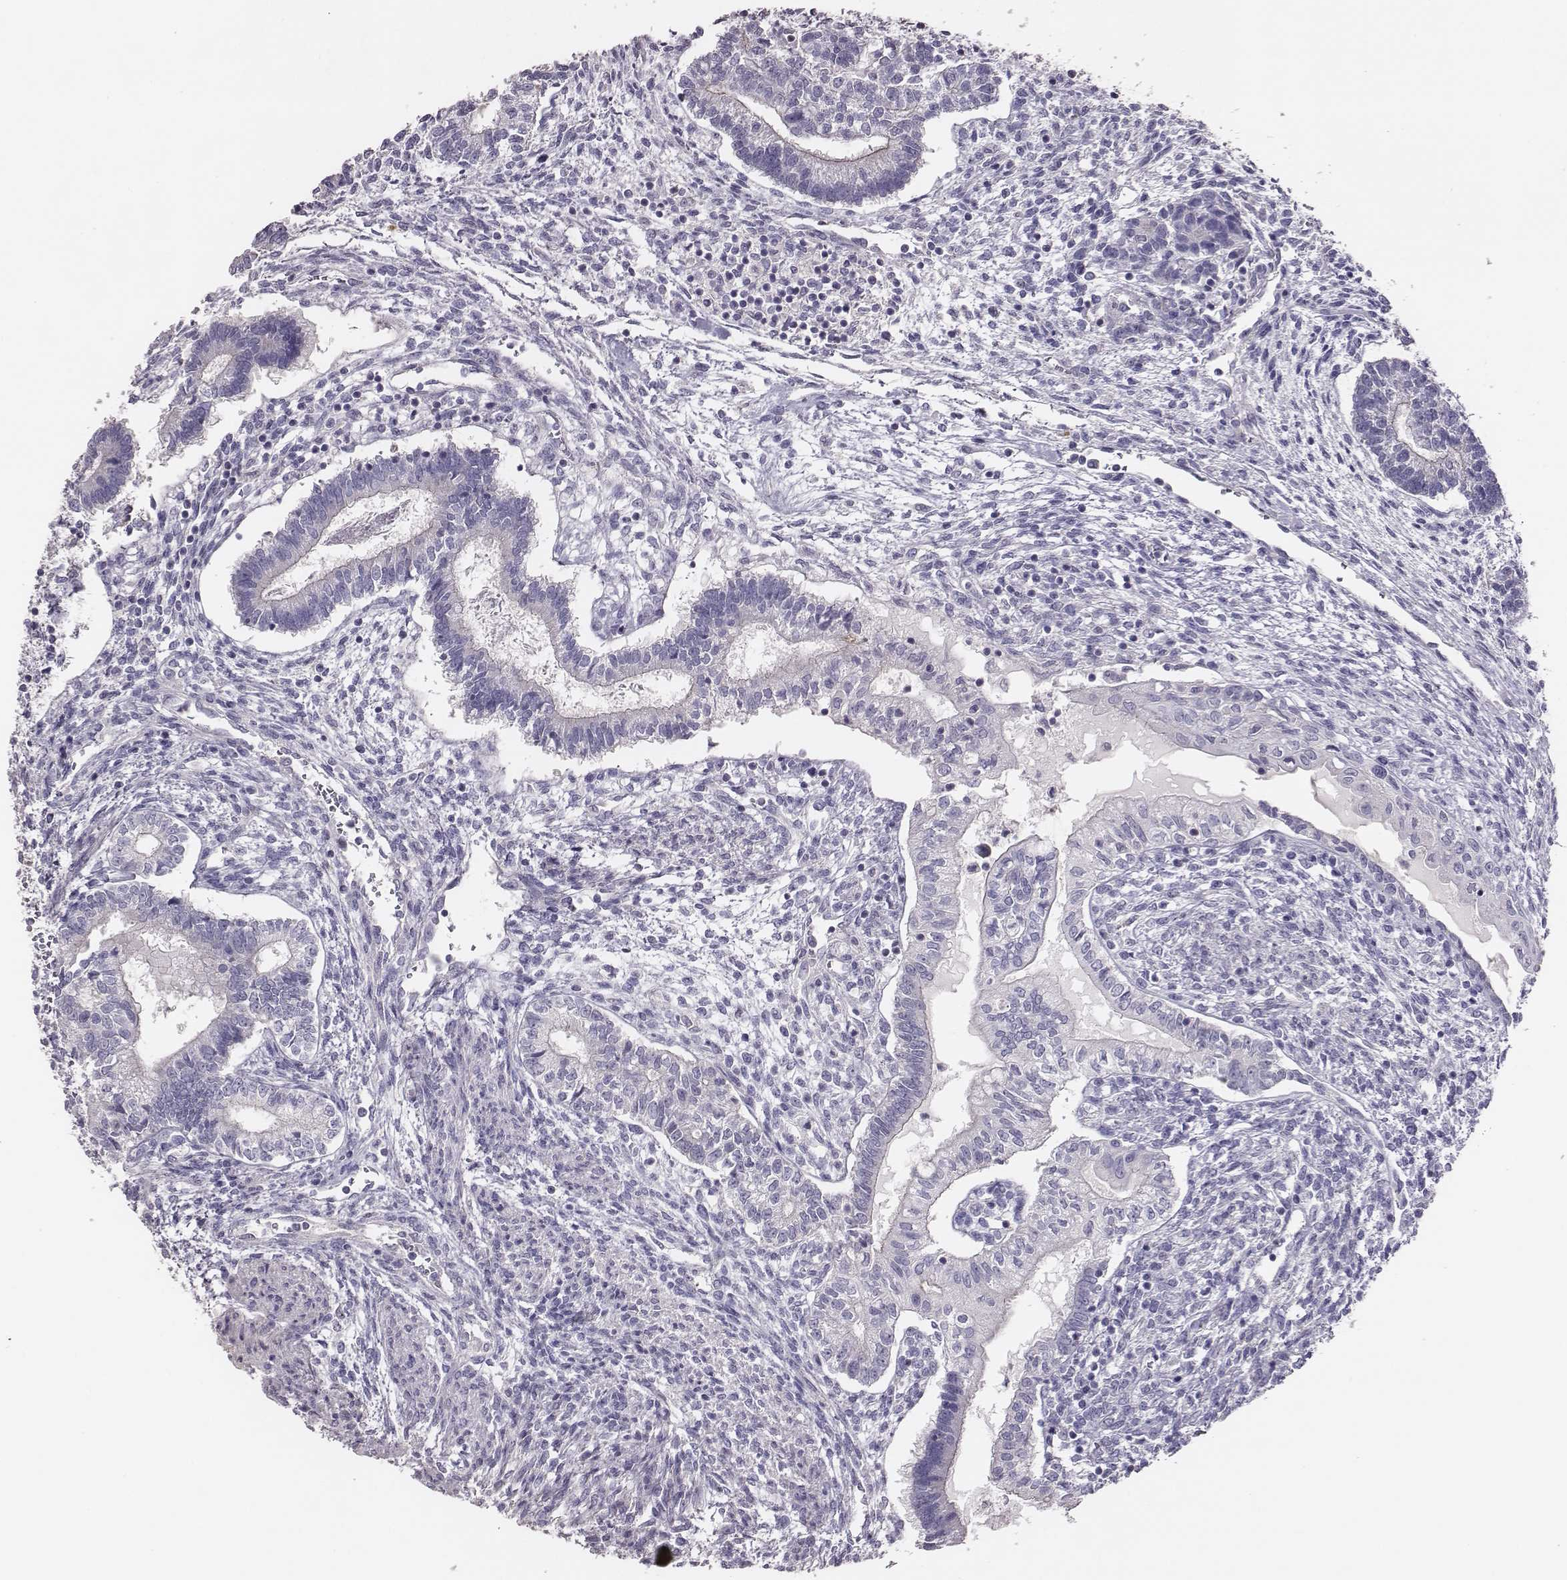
{"staining": {"intensity": "negative", "quantity": "none", "location": "none"}, "tissue": "testis cancer", "cell_type": "Tumor cells", "image_type": "cancer", "snomed": [{"axis": "morphology", "description": "Carcinoma, Embryonal, NOS"}, {"axis": "topography", "description": "Testis"}], "caption": "Immunohistochemical staining of human embryonal carcinoma (testis) shows no significant expression in tumor cells. (Immunohistochemistry (ihc), brightfield microscopy, high magnification).", "gene": "P2RY10", "patient": {"sex": "male", "age": 37}}